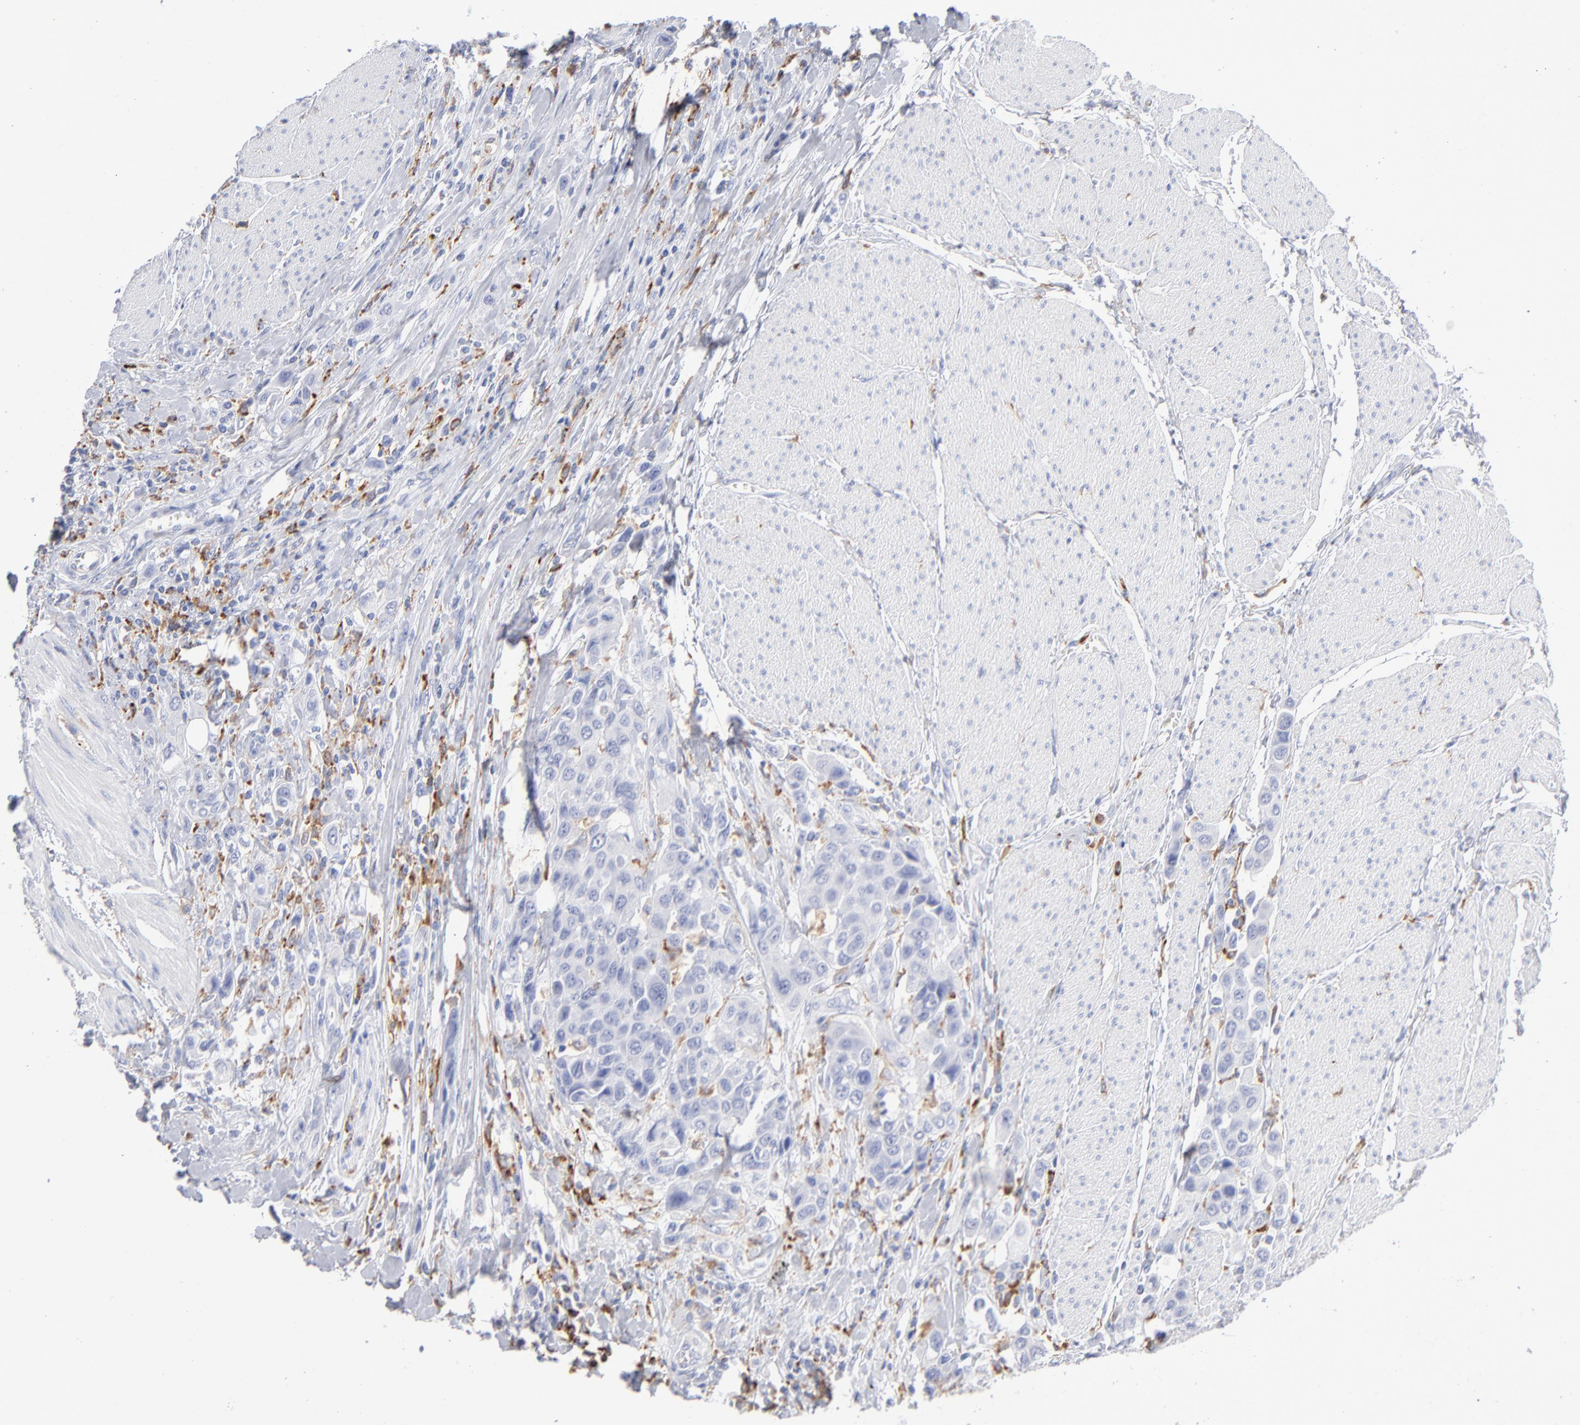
{"staining": {"intensity": "negative", "quantity": "none", "location": "none"}, "tissue": "urothelial cancer", "cell_type": "Tumor cells", "image_type": "cancer", "snomed": [{"axis": "morphology", "description": "Urothelial carcinoma, High grade"}, {"axis": "topography", "description": "Urinary bladder"}], "caption": "This histopathology image is of urothelial cancer stained with immunohistochemistry to label a protein in brown with the nuclei are counter-stained blue. There is no expression in tumor cells. (DAB (3,3'-diaminobenzidine) IHC visualized using brightfield microscopy, high magnification).", "gene": "CD180", "patient": {"sex": "male", "age": 50}}